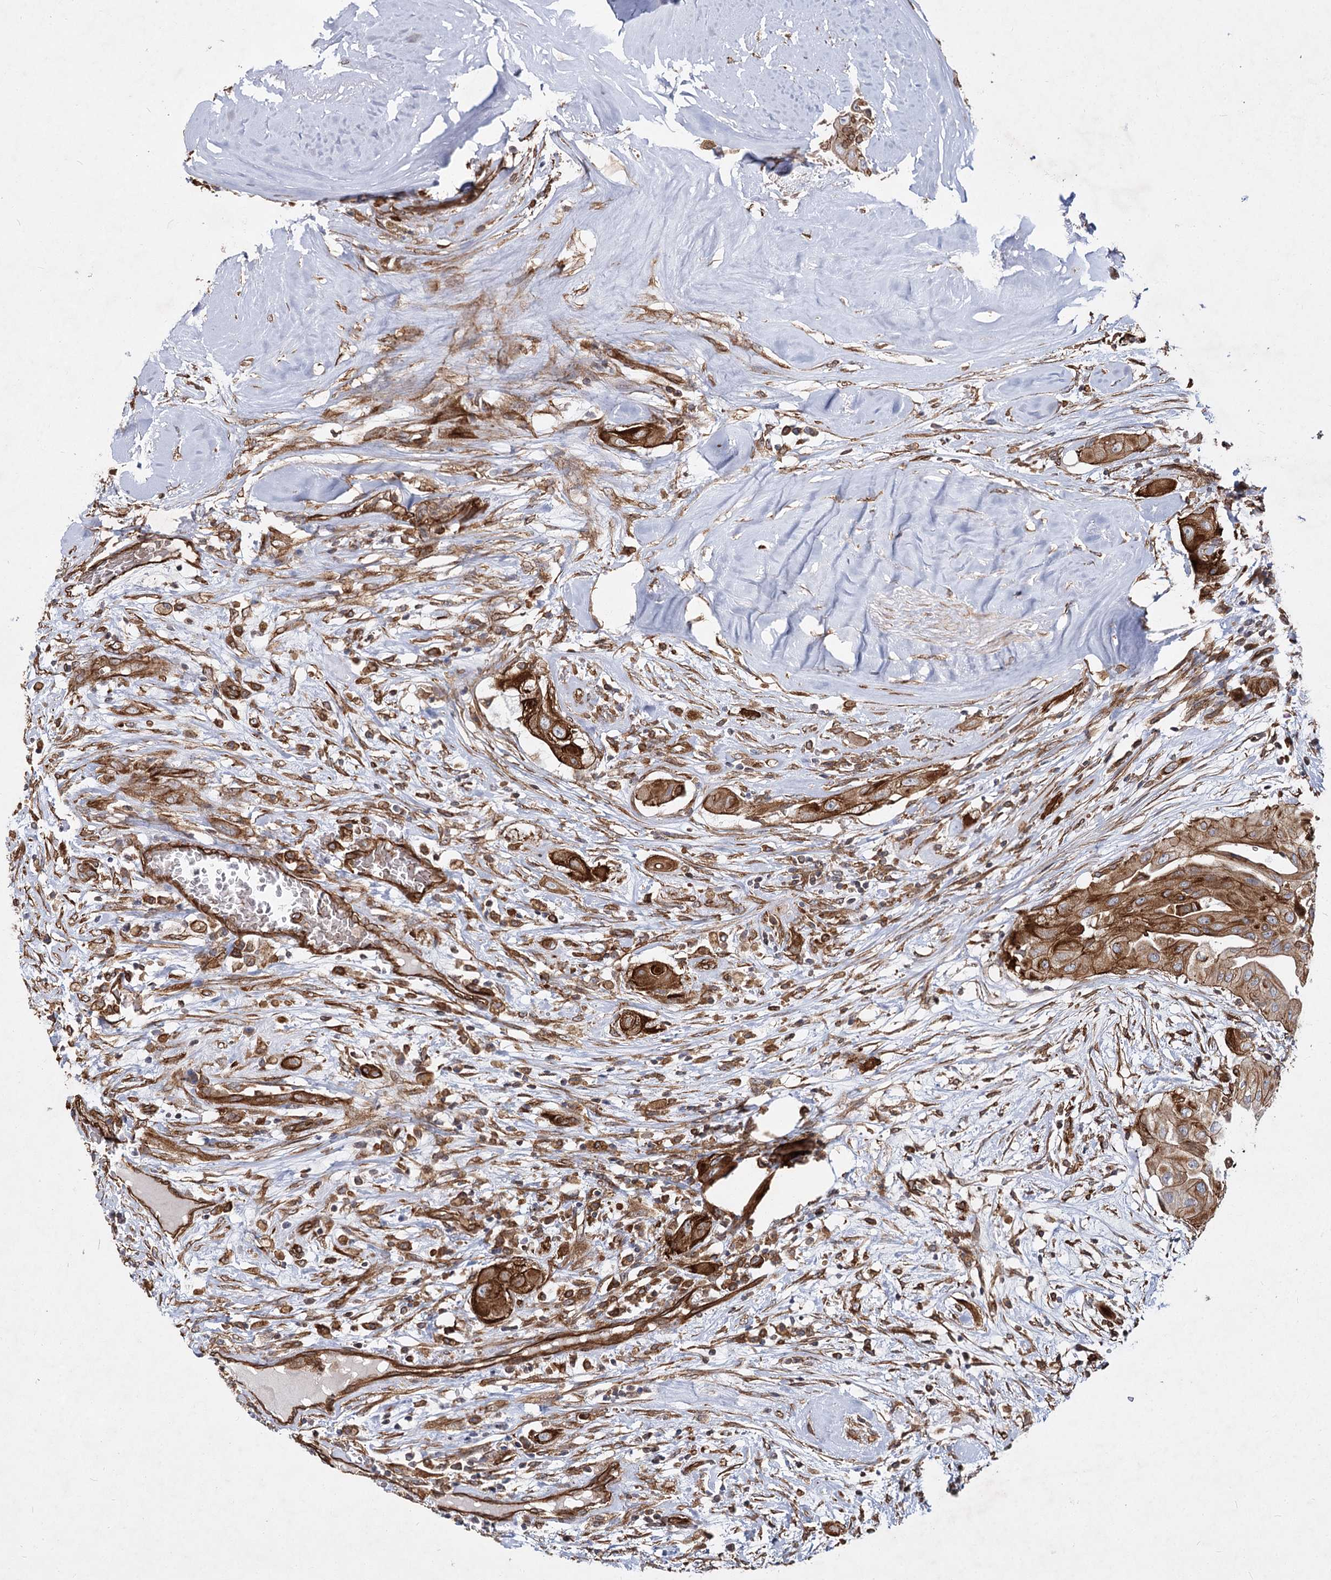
{"staining": {"intensity": "strong", "quantity": ">75%", "location": "cytoplasmic/membranous"}, "tissue": "thyroid cancer", "cell_type": "Tumor cells", "image_type": "cancer", "snomed": [{"axis": "morphology", "description": "Papillary adenocarcinoma, NOS"}, {"axis": "topography", "description": "Thyroid gland"}], "caption": "Strong cytoplasmic/membranous protein expression is identified in about >75% of tumor cells in thyroid papillary adenocarcinoma.", "gene": "IQSEC1", "patient": {"sex": "female", "age": 59}}